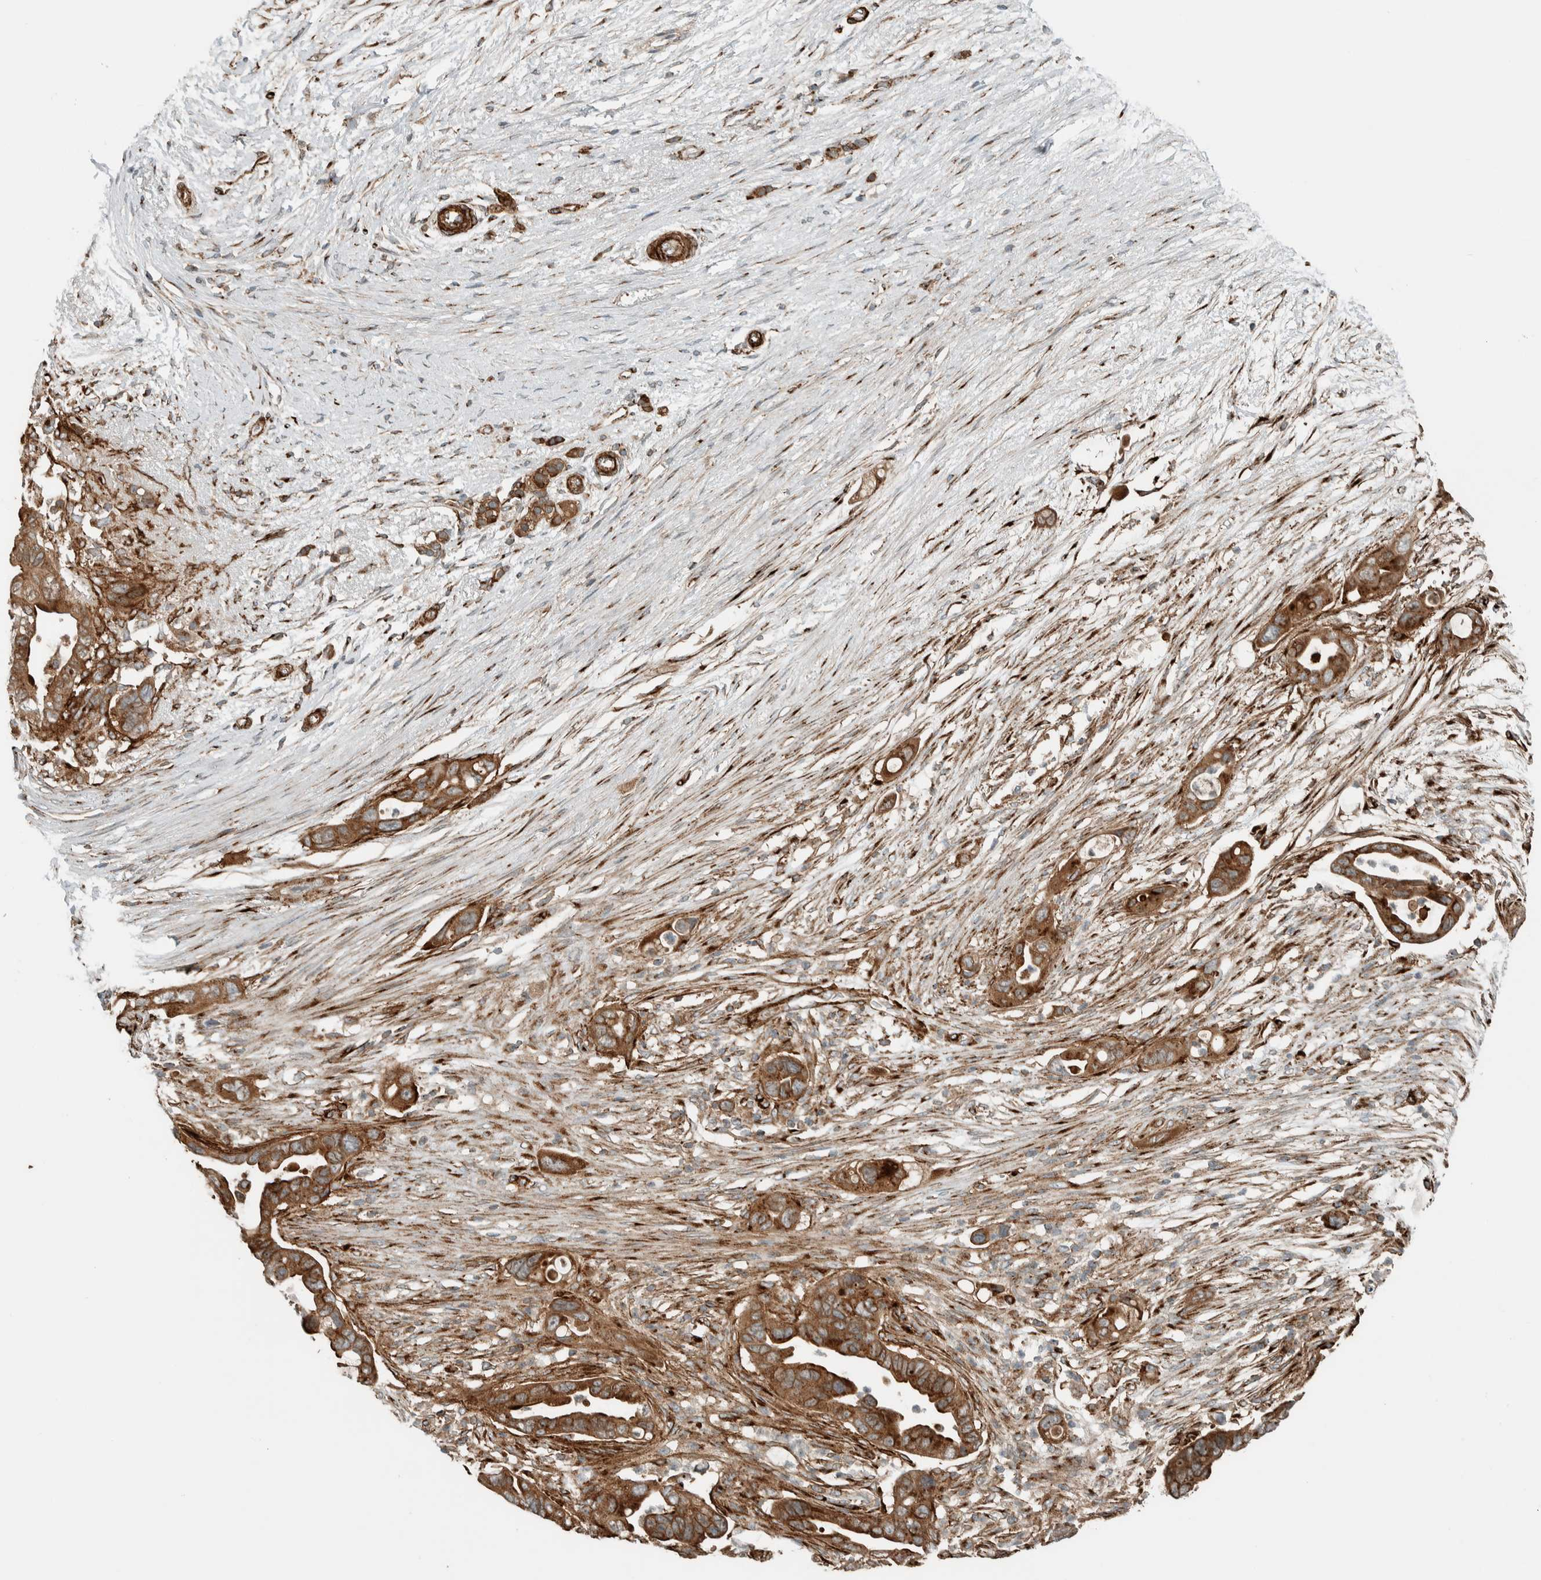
{"staining": {"intensity": "moderate", "quantity": ">75%", "location": "cytoplasmic/membranous"}, "tissue": "pancreatic cancer", "cell_type": "Tumor cells", "image_type": "cancer", "snomed": [{"axis": "morphology", "description": "Adenocarcinoma, NOS"}, {"axis": "topography", "description": "Pancreas"}], "caption": "The photomicrograph shows a brown stain indicating the presence of a protein in the cytoplasmic/membranous of tumor cells in pancreatic adenocarcinoma.", "gene": "EXOC7", "patient": {"sex": "female", "age": 72}}